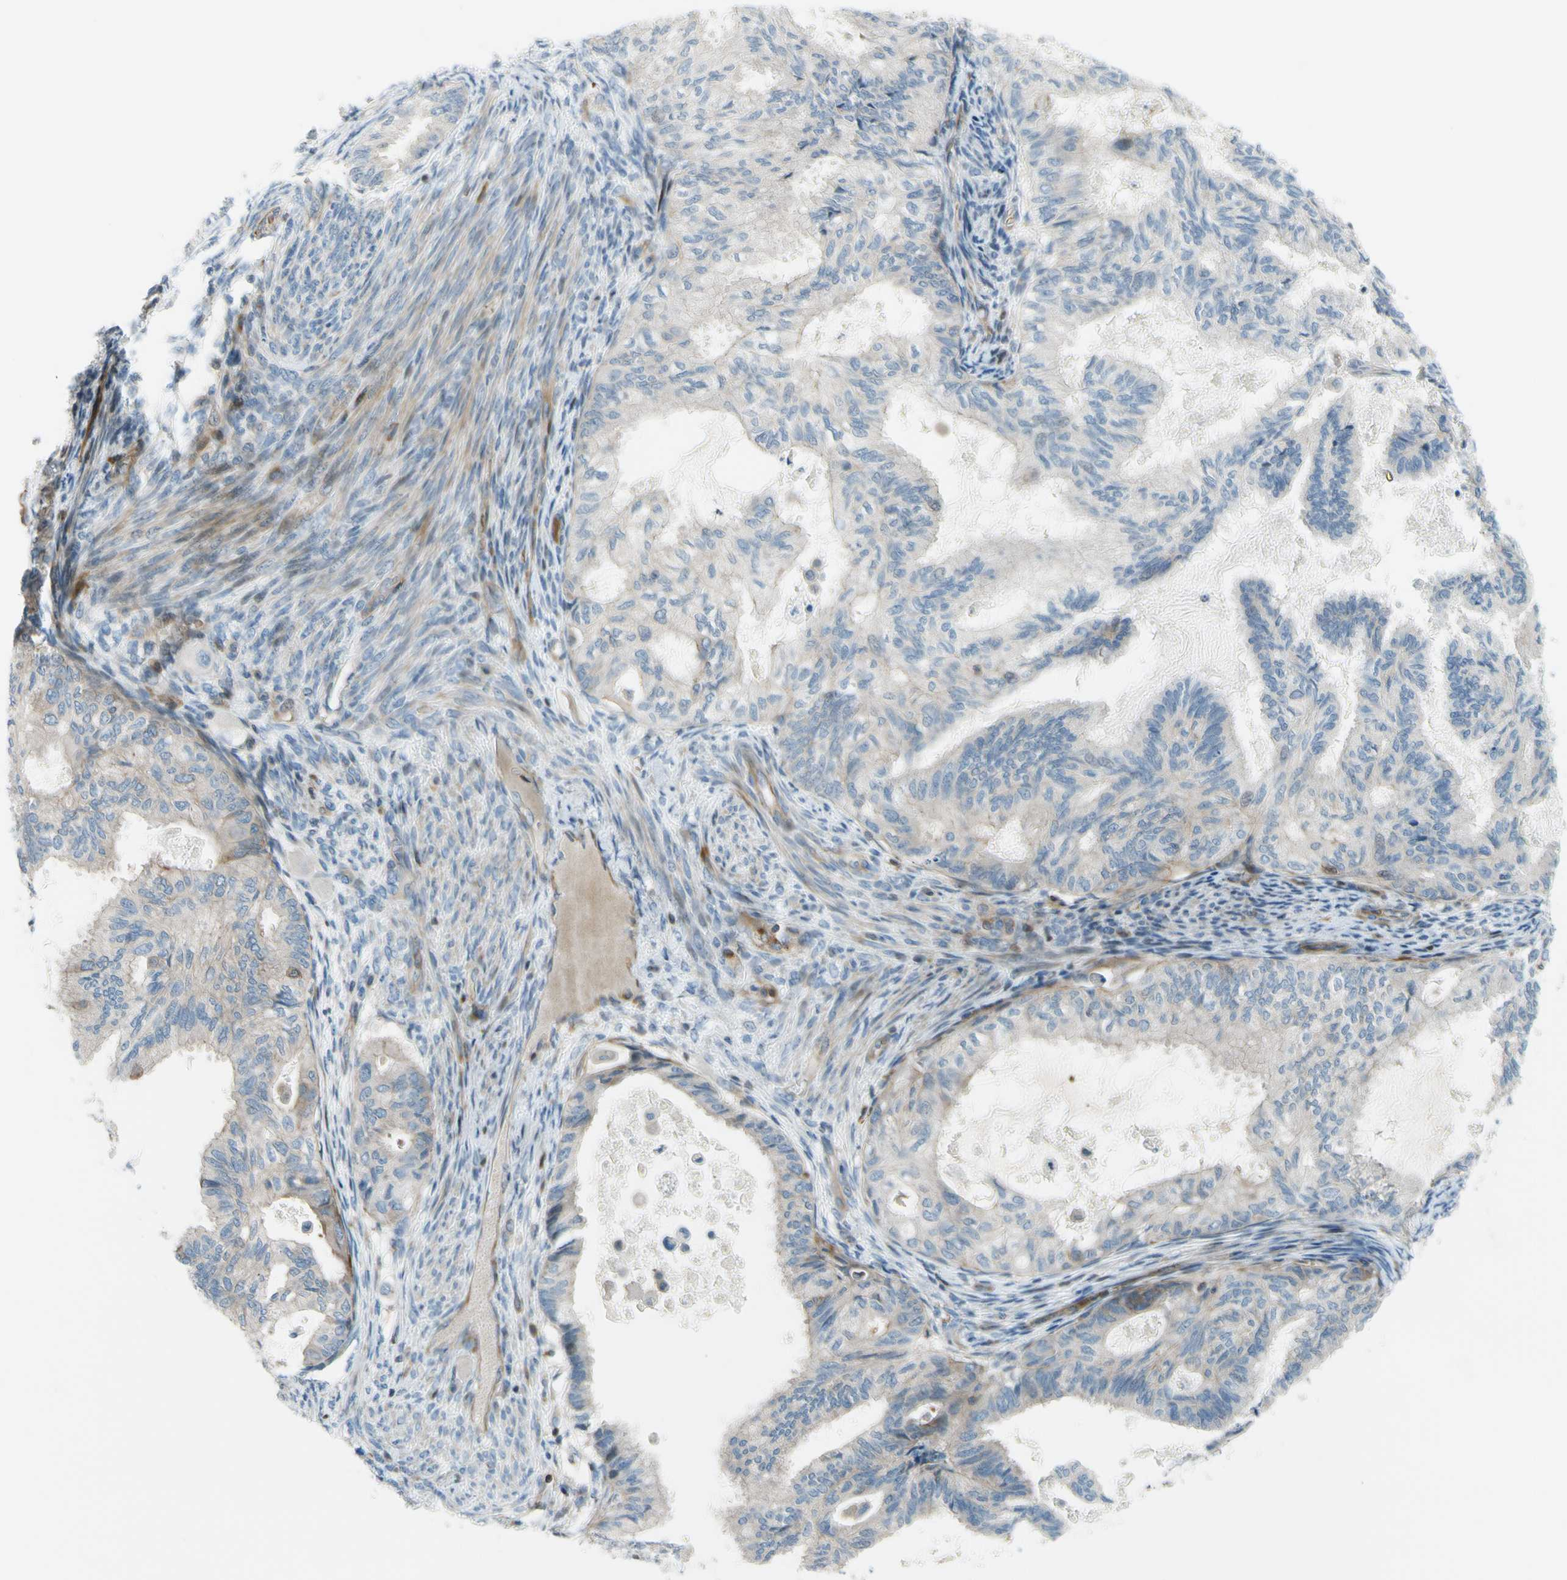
{"staining": {"intensity": "weak", "quantity": "<25%", "location": "cytoplasmic/membranous"}, "tissue": "cervical cancer", "cell_type": "Tumor cells", "image_type": "cancer", "snomed": [{"axis": "morphology", "description": "Normal tissue, NOS"}, {"axis": "morphology", "description": "Adenocarcinoma, NOS"}, {"axis": "topography", "description": "Cervix"}, {"axis": "topography", "description": "Endometrium"}], "caption": "This is an IHC histopathology image of cervical cancer (adenocarcinoma). There is no positivity in tumor cells.", "gene": "PAK2", "patient": {"sex": "female", "age": 86}}